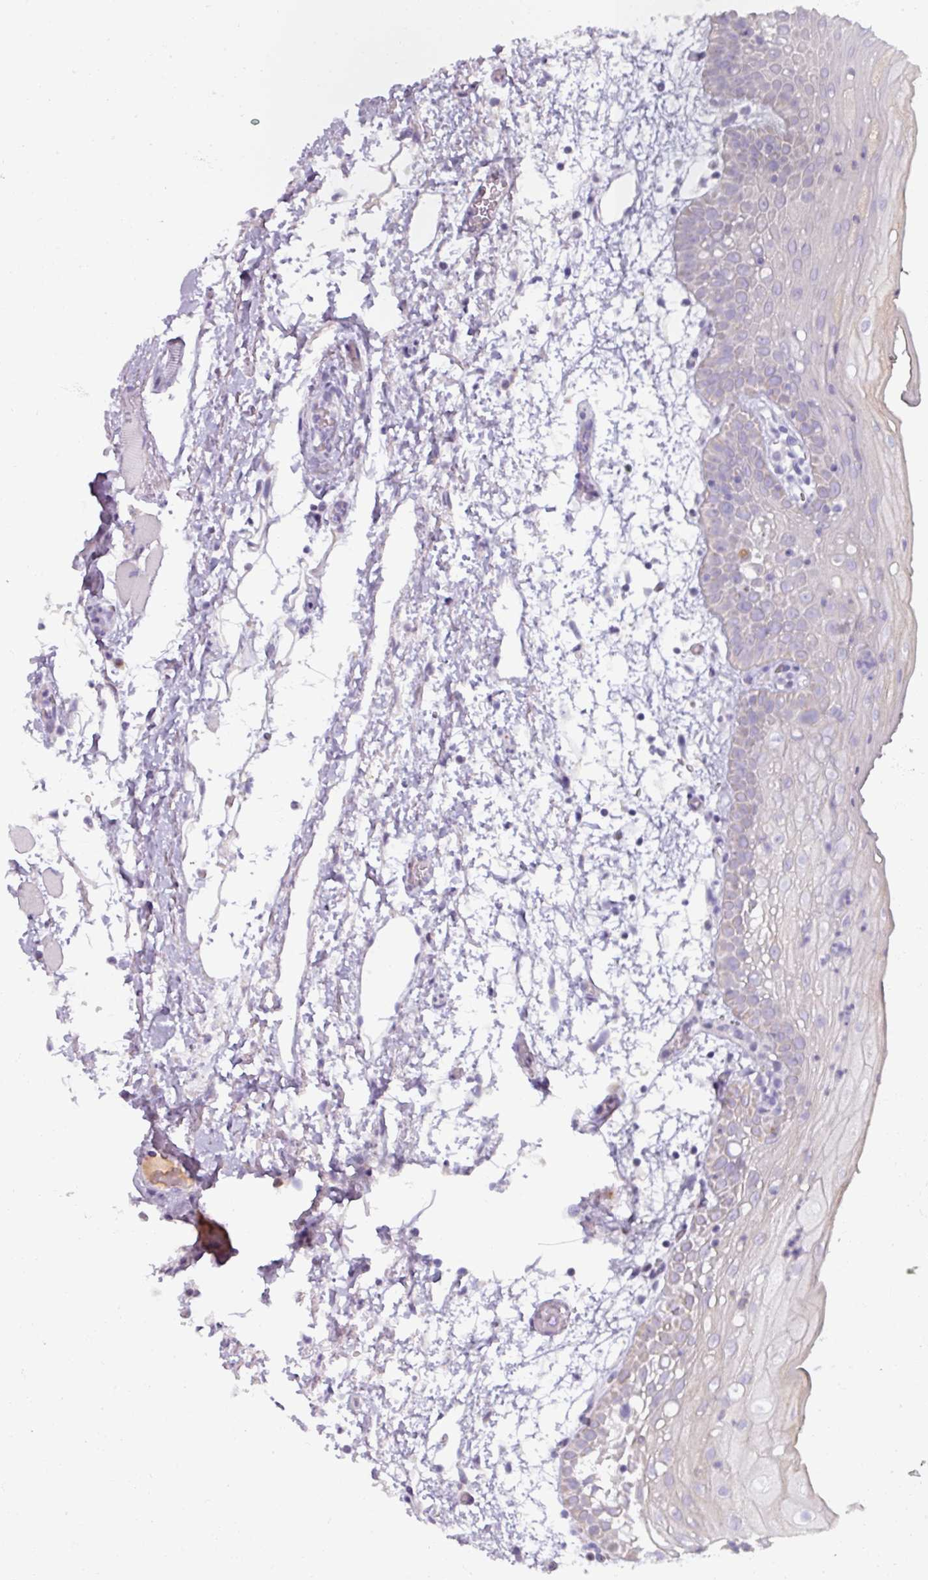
{"staining": {"intensity": "negative", "quantity": "none", "location": "none"}, "tissue": "oral mucosa", "cell_type": "Squamous epithelial cells", "image_type": "normal", "snomed": [{"axis": "morphology", "description": "Normal tissue, NOS"}, {"axis": "topography", "description": "Oral tissue"}, {"axis": "topography", "description": "Tounge, NOS"}], "caption": "Human oral mucosa stained for a protein using immunohistochemistry (IHC) shows no expression in squamous epithelial cells.", "gene": "SPESP1", "patient": {"sex": "female", "age": 59}}